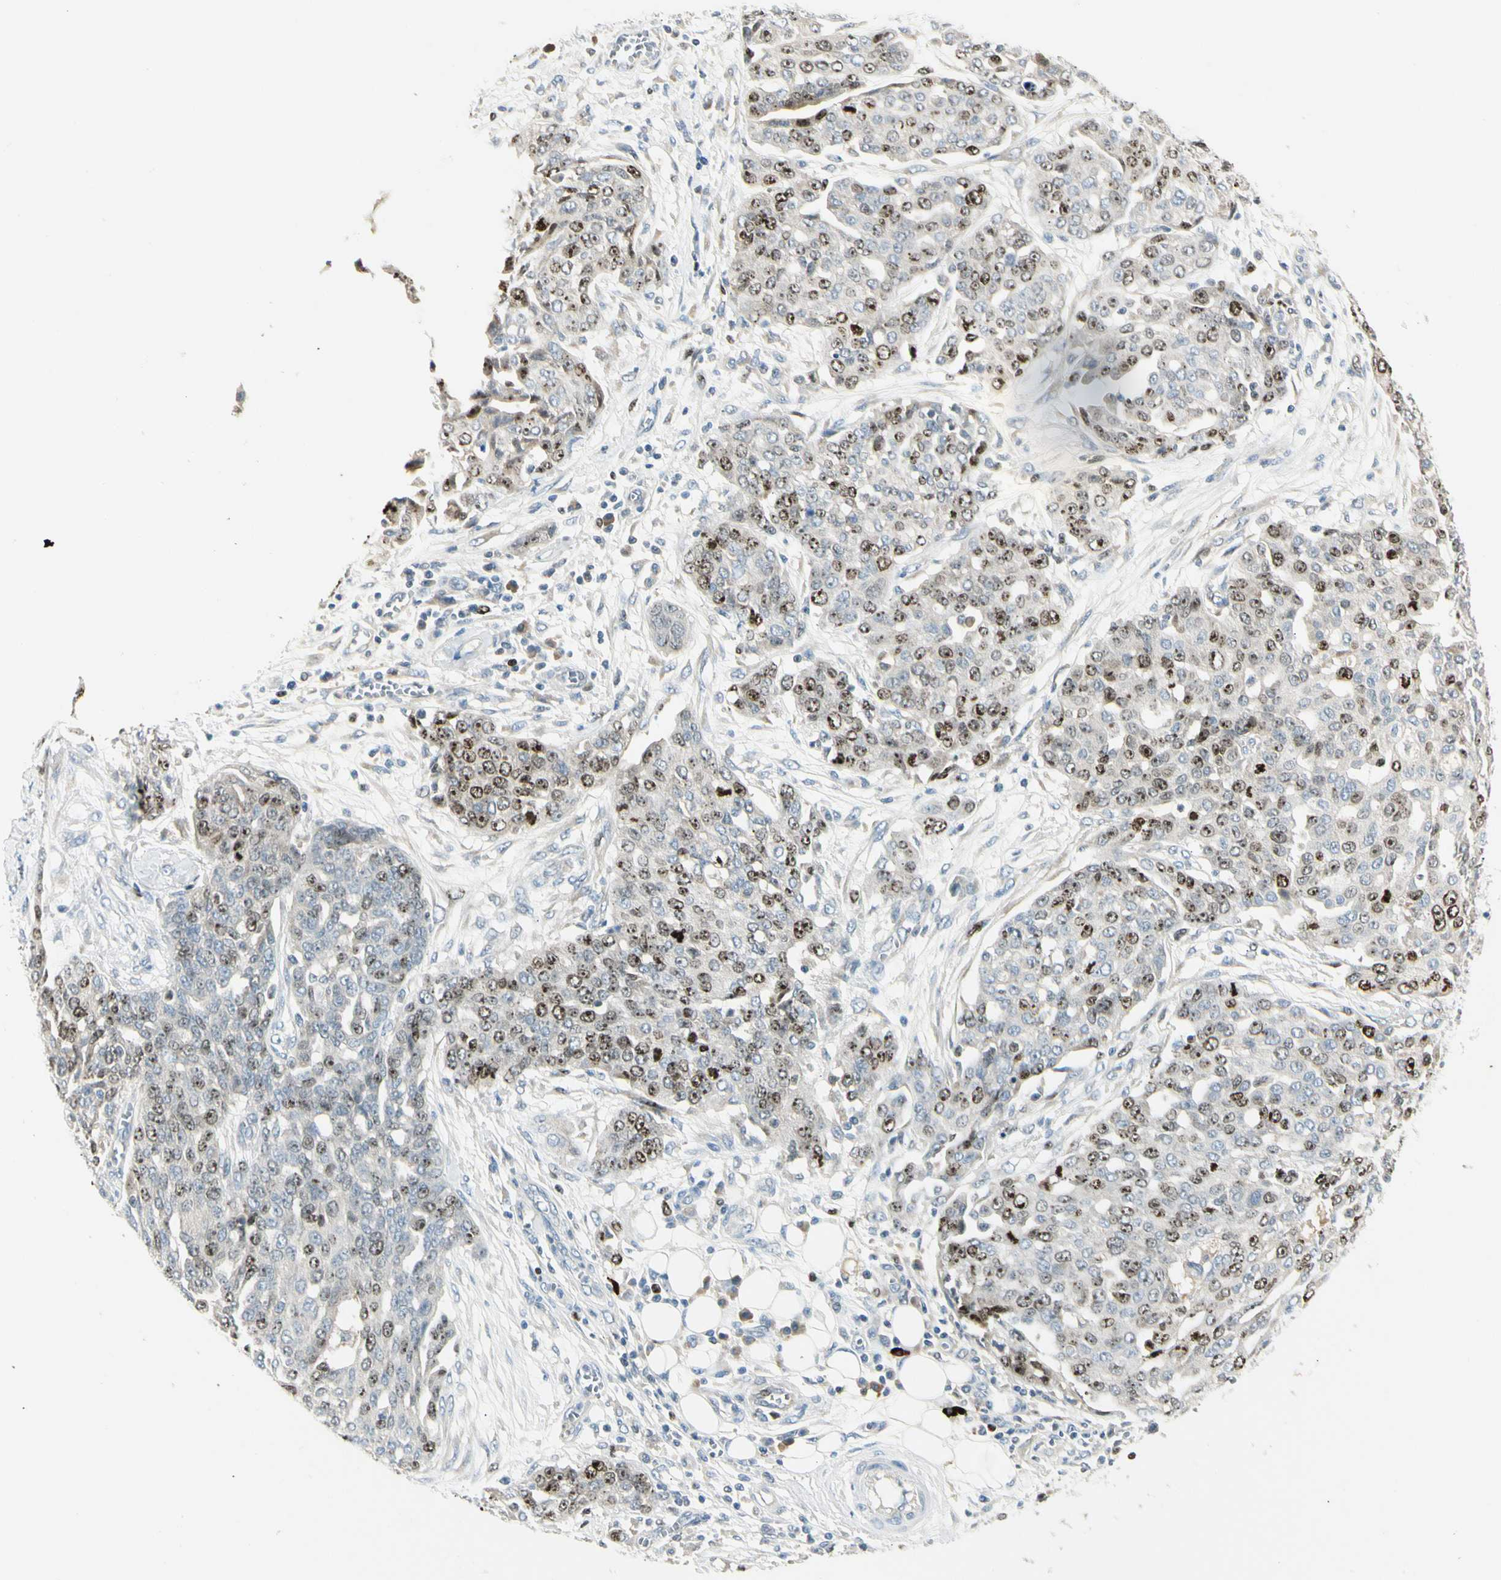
{"staining": {"intensity": "strong", "quantity": "<25%", "location": "nuclear"}, "tissue": "ovarian cancer", "cell_type": "Tumor cells", "image_type": "cancer", "snomed": [{"axis": "morphology", "description": "Cystadenocarcinoma, serous, NOS"}, {"axis": "topography", "description": "Soft tissue"}, {"axis": "topography", "description": "Ovary"}], "caption": "This micrograph reveals immunohistochemistry (IHC) staining of human serous cystadenocarcinoma (ovarian), with medium strong nuclear expression in about <25% of tumor cells.", "gene": "PITX1", "patient": {"sex": "female", "age": 57}}